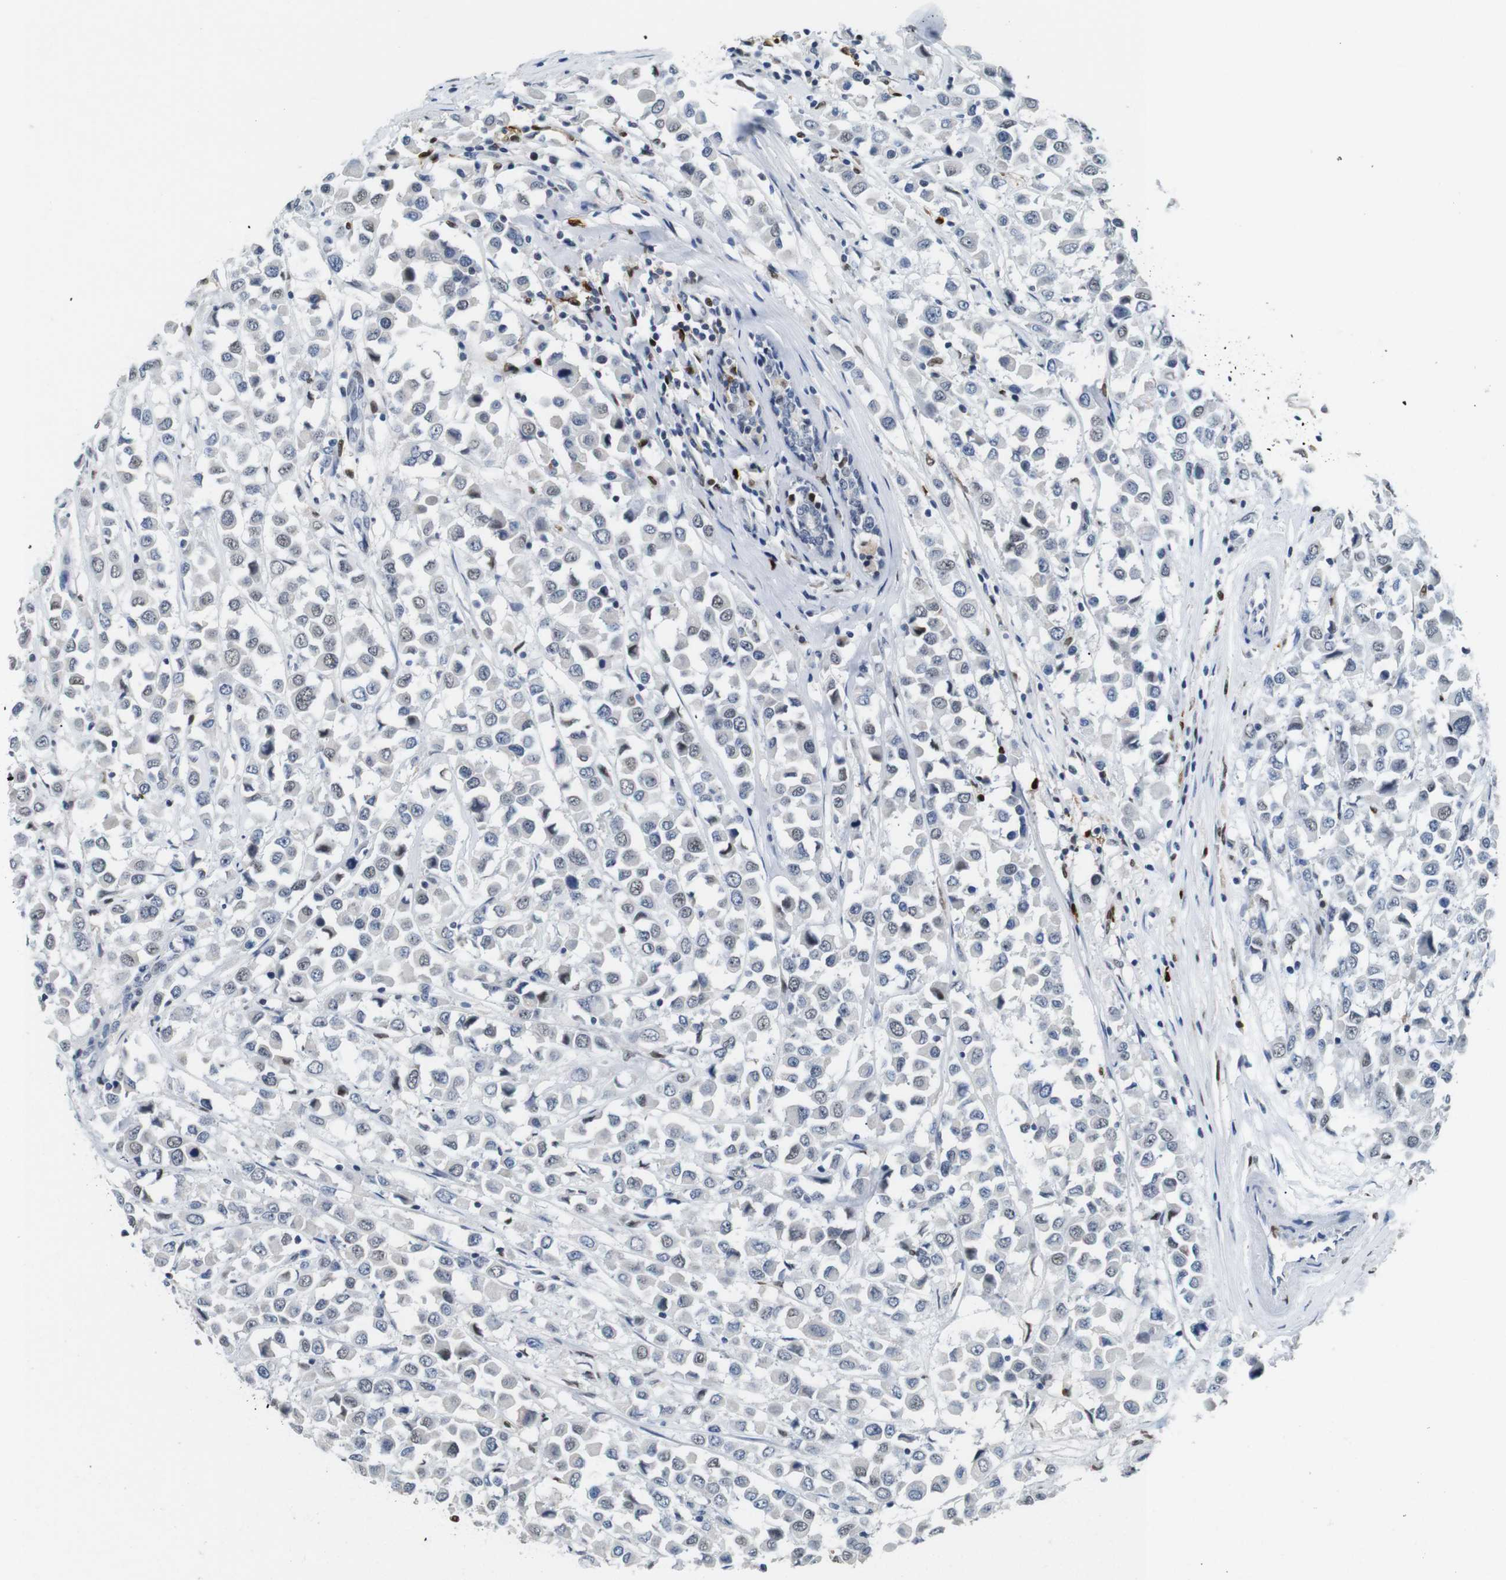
{"staining": {"intensity": "negative", "quantity": "none", "location": "none"}, "tissue": "breast cancer", "cell_type": "Tumor cells", "image_type": "cancer", "snomed": [{"axis": "morphology", "description": "Duct carcinoma"}, {"axis": "topography", "description": "Breast"}], "caption": "A photomicrograph of breast cancer (intraductal carcinoma) stained for a protein exhibits no brown staining in tumor cells.", "gene": "IRF8", "patient": {"sex": "female", "age": 61}}